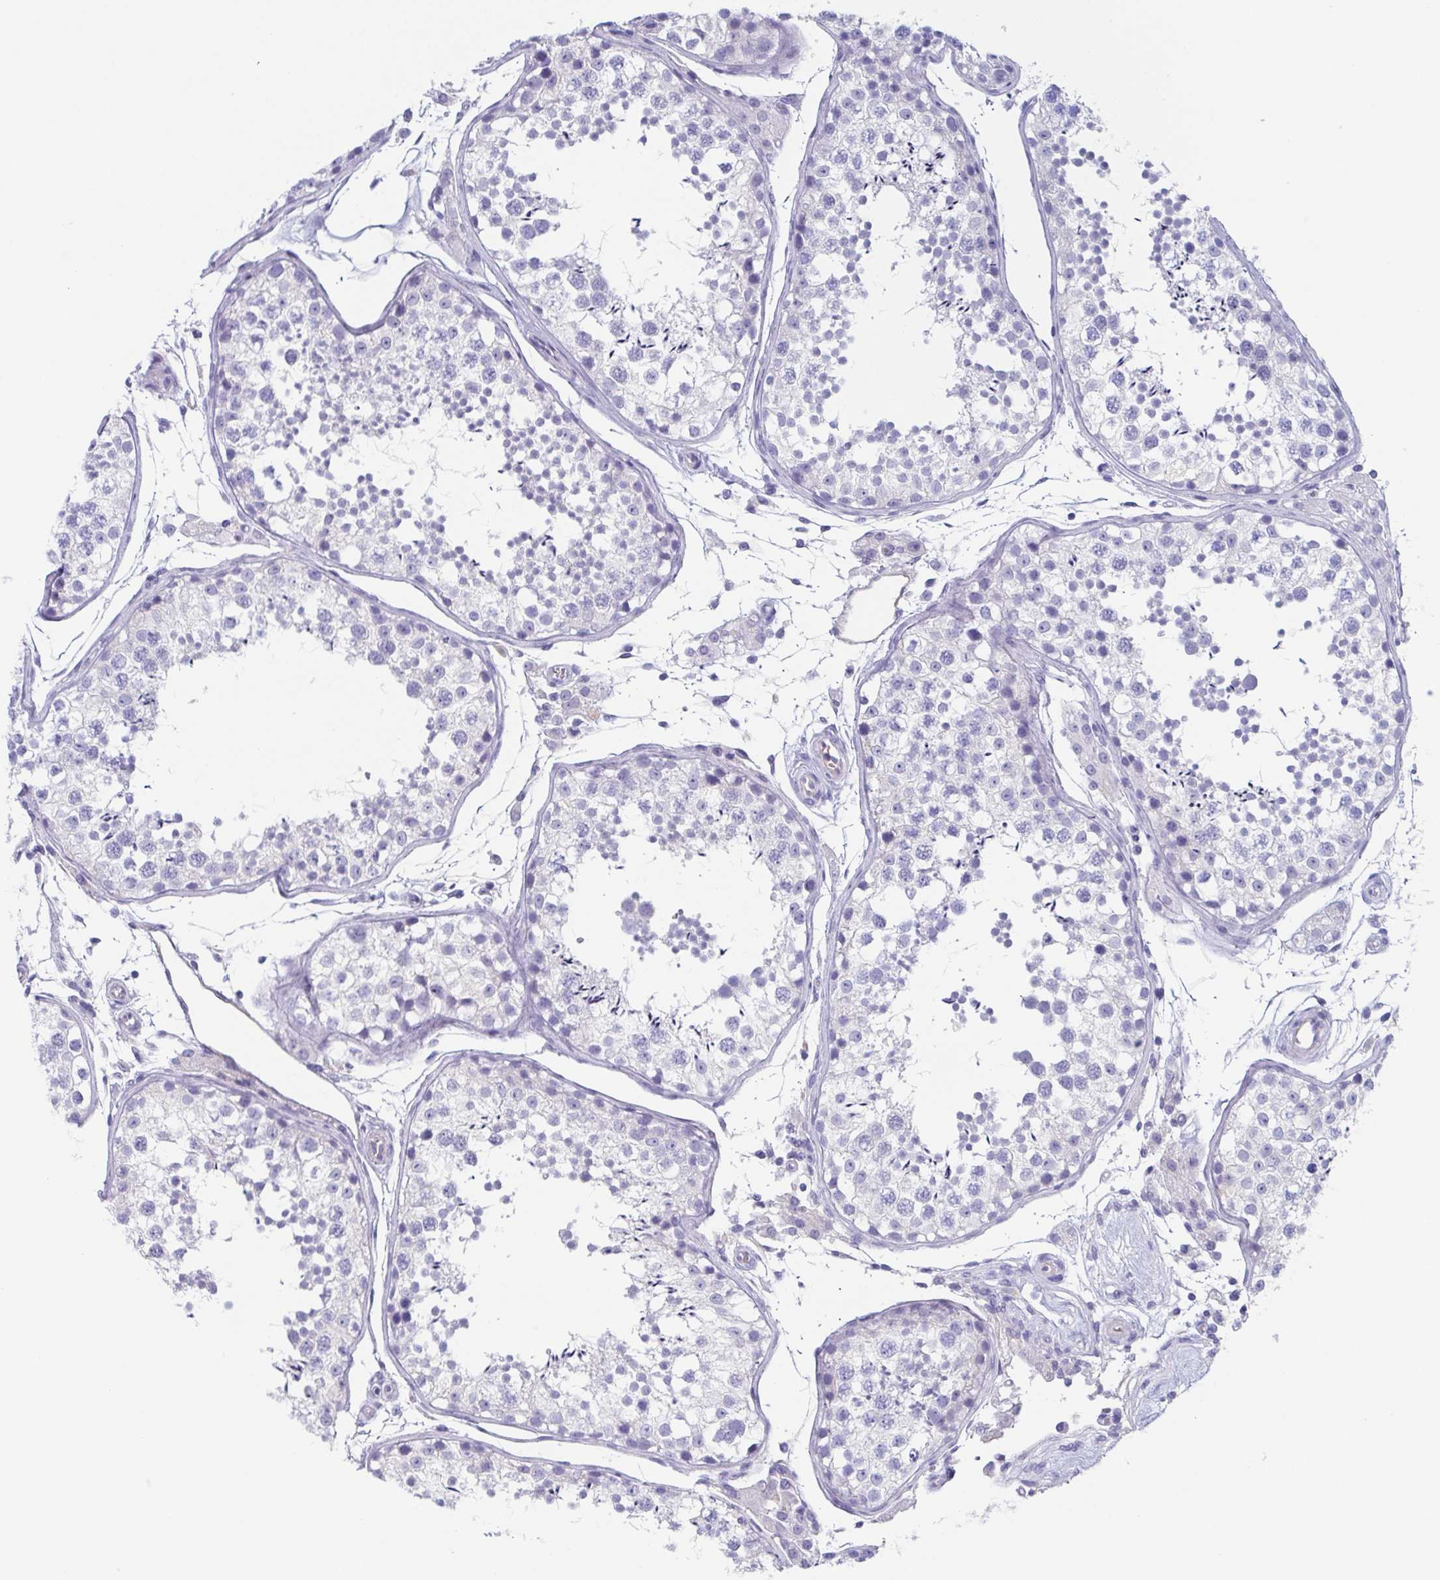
{"staining": {"intensity": "negative", "quantity": "none", "location": "none"}, "tissue": "testis", "cell_type": "Cells in seminiferous ducts", "image_type": "normal", "snomed": [{"axis": "morphology", "description": "Normal tissue, NOS"}, {"axis": "morphology", "description": "Seminoma, NOS"}, {"axis": "topography", "description": "Testis"}], "caption": "Immunohistochemistry (IHC) of unremarkable testis exhibits no staining in cells in seminiferous ducts.", "gene": "LYRM2", "patient": {"sex": "male", "age": 29}}